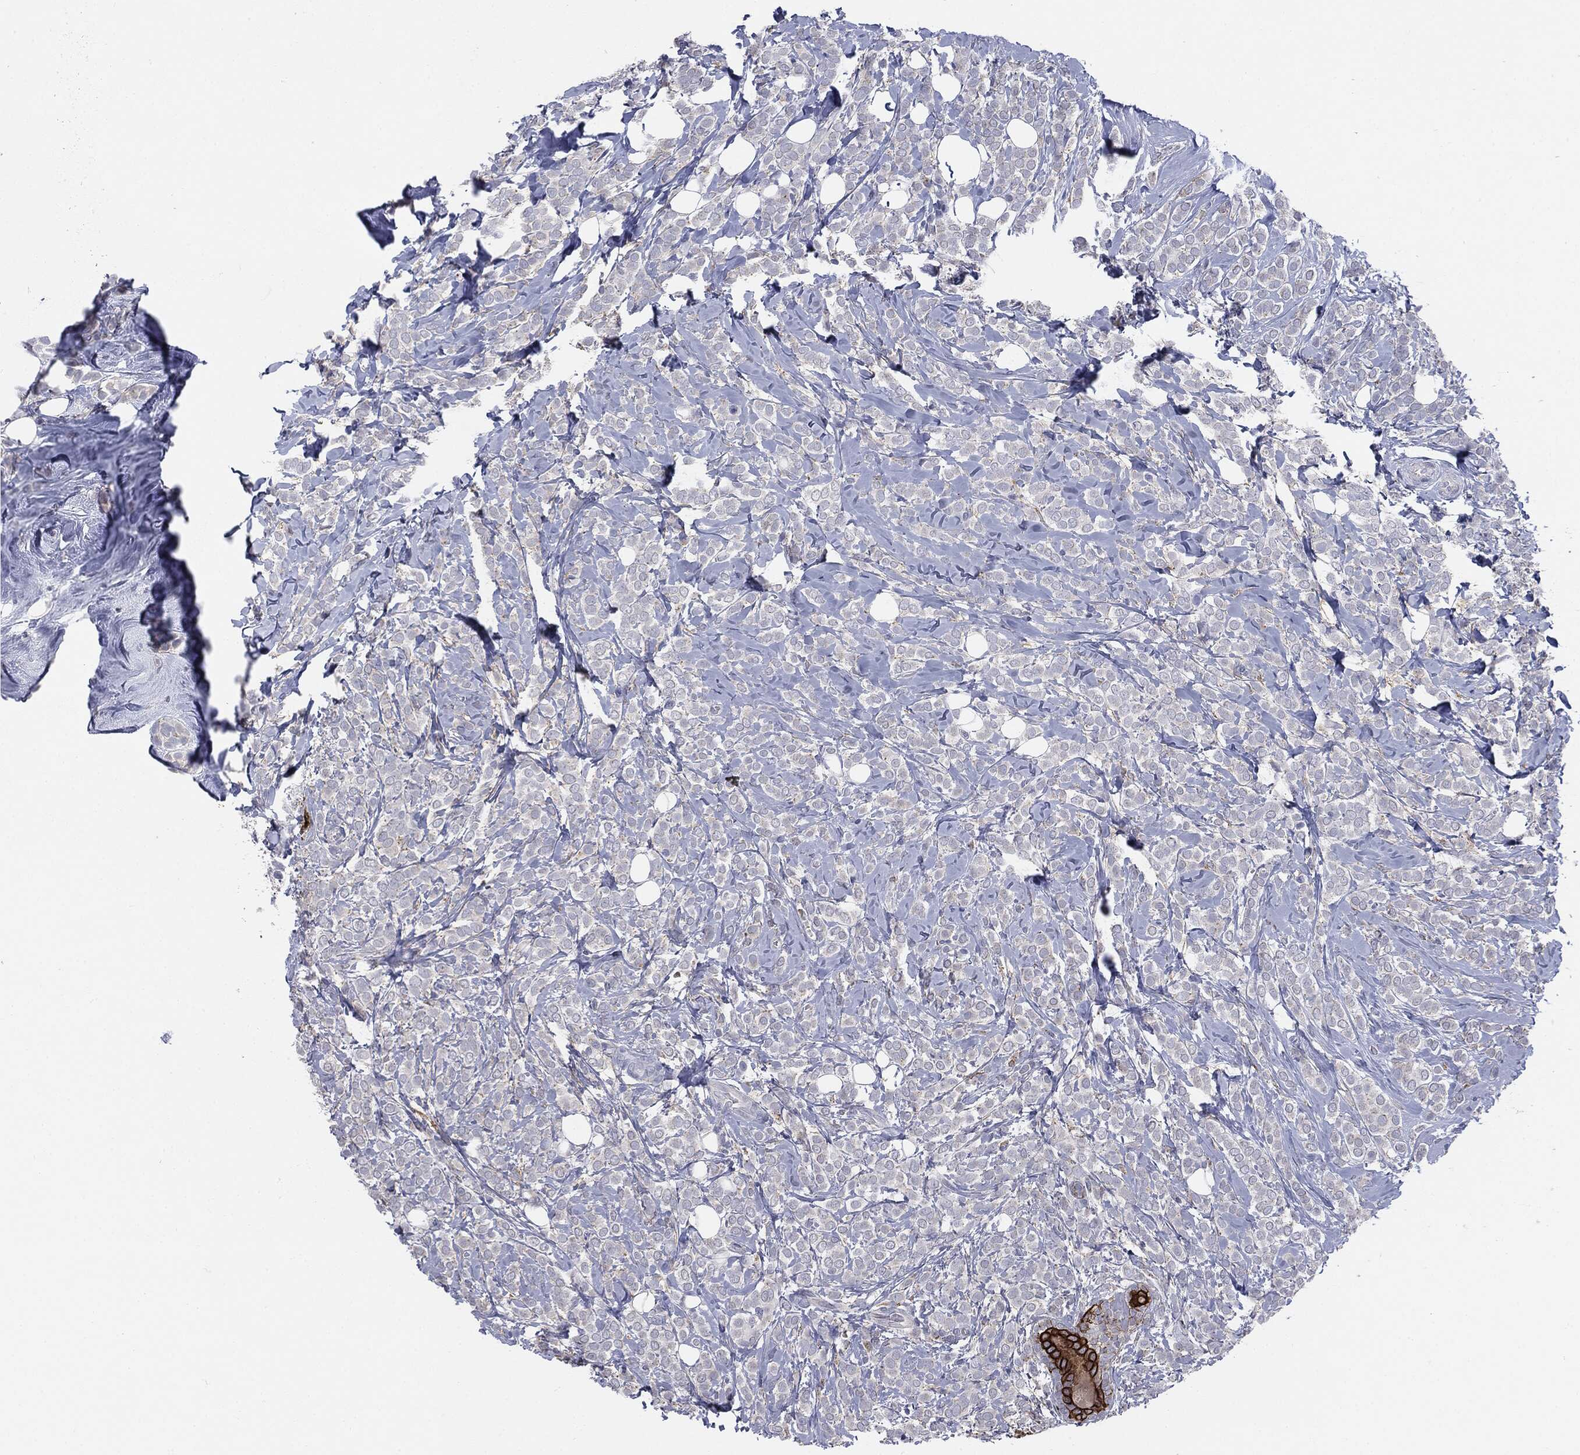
{"staining": {"intensity": "negative", "quantity": "none", "location": "none"}, "tissue": "breast cancer", "cell_type": "Tumor cells", "image_type": "cancer", "snomed": [{"axis": "morphology", "description": "Lobular carcinoma"}, {"axis": "topography", "description": "Breast"}], "caption": "IHC of human lobular carcinoma (breast) demonstrates no staining in tumor cells.", "gene": "KRT5", "patient": {"sex": "female", "age": 49}}